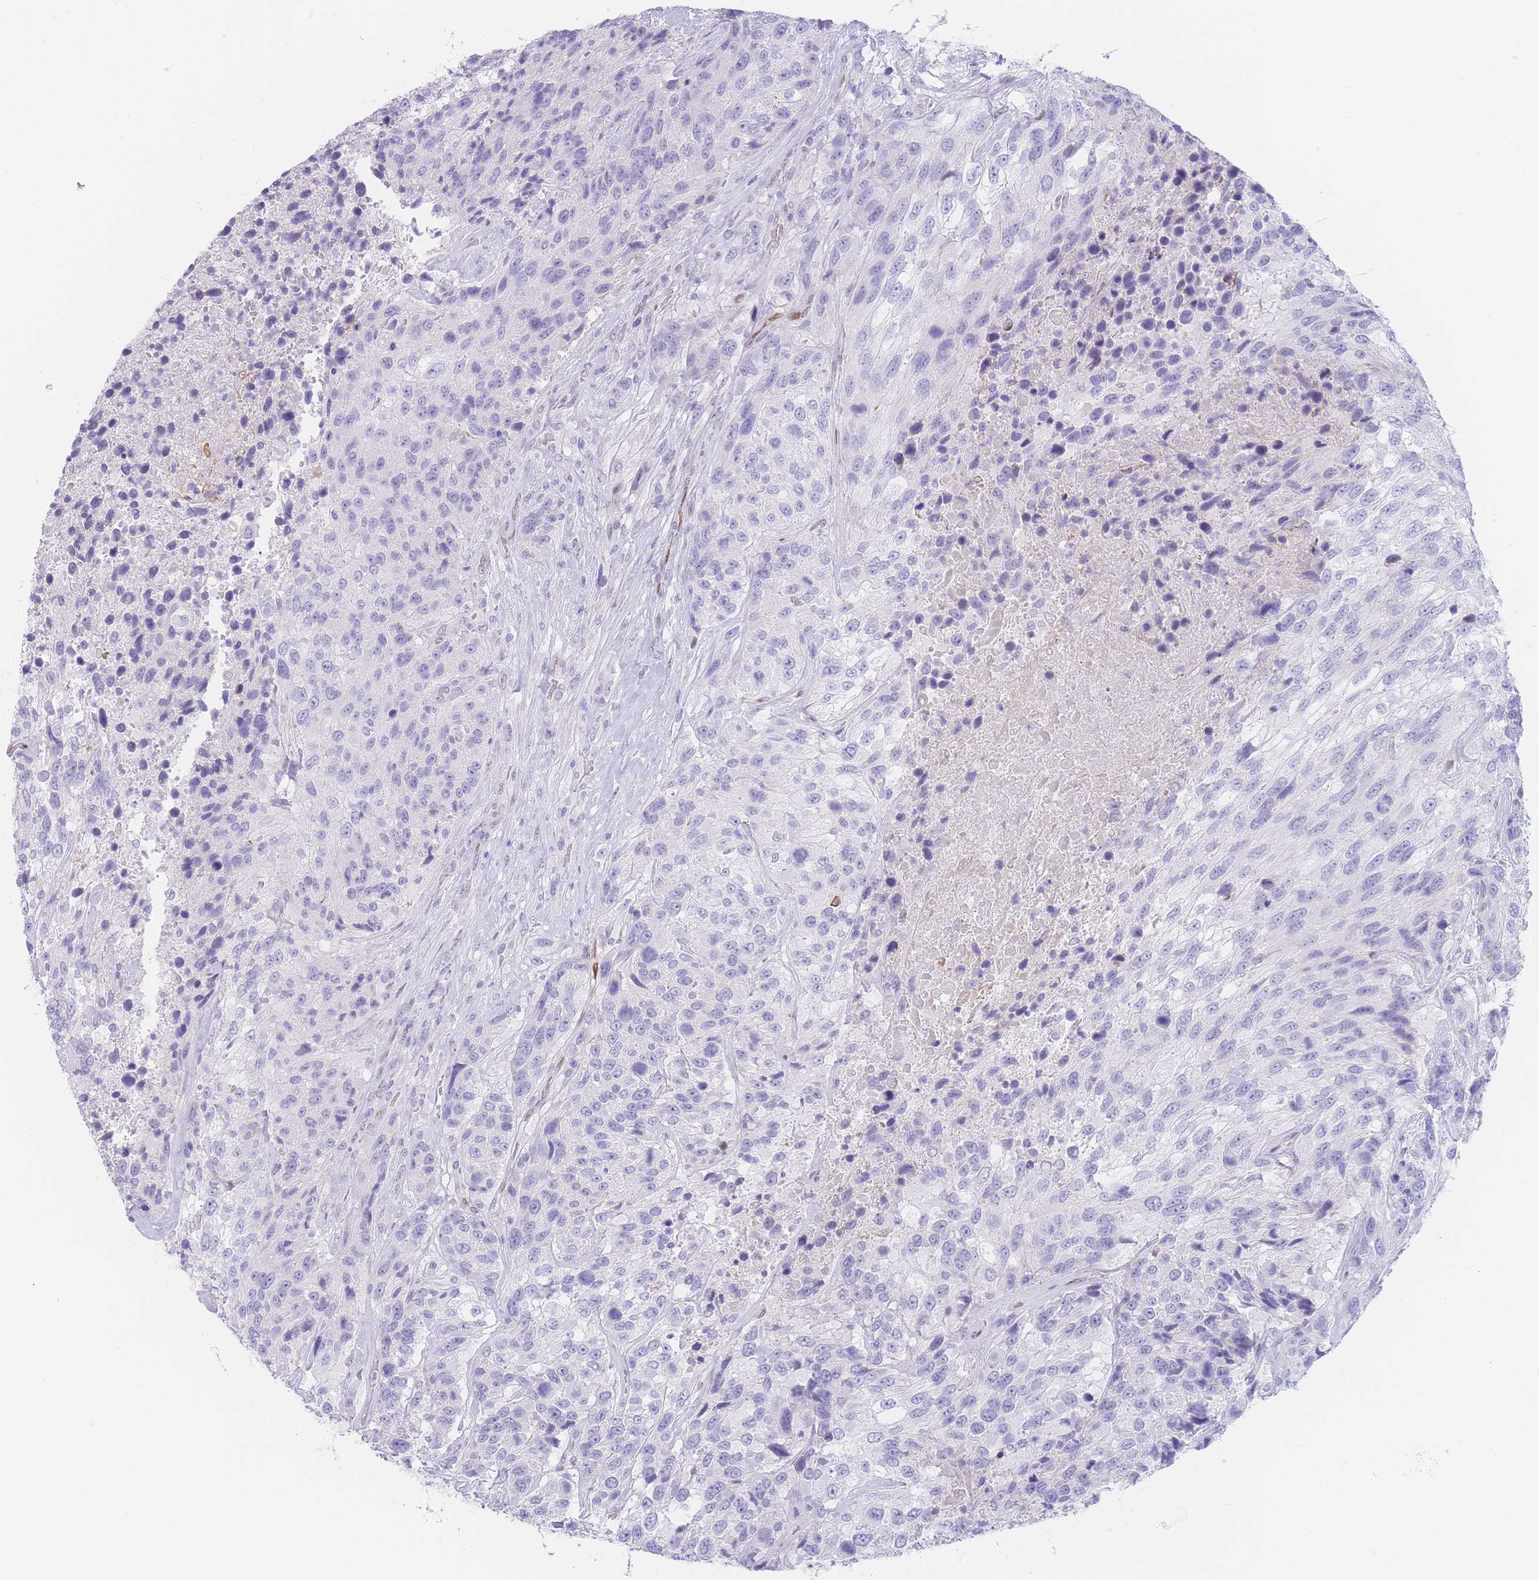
{"staining": {"intensity": "negative", "quantity": "none", "location": "none"}, "tissue": "urothelial cancer", "cell_type": "Tumor cells", "image_type": "cancer", "snomed": [{"axis": "morphology", "description": "Urothelial carcinoma, High grade"}, {"axis": "topography", "description": "Urinary bladder"}], "caption": "Urothelial cancer was stained to show a protein in brown. There is no significant expression in tumor cells. (DAB IHC visualized using brightfield microscopy, high magnification).", "gene": "PSMB5", "patient": {"sex": "female", "age": 70}}